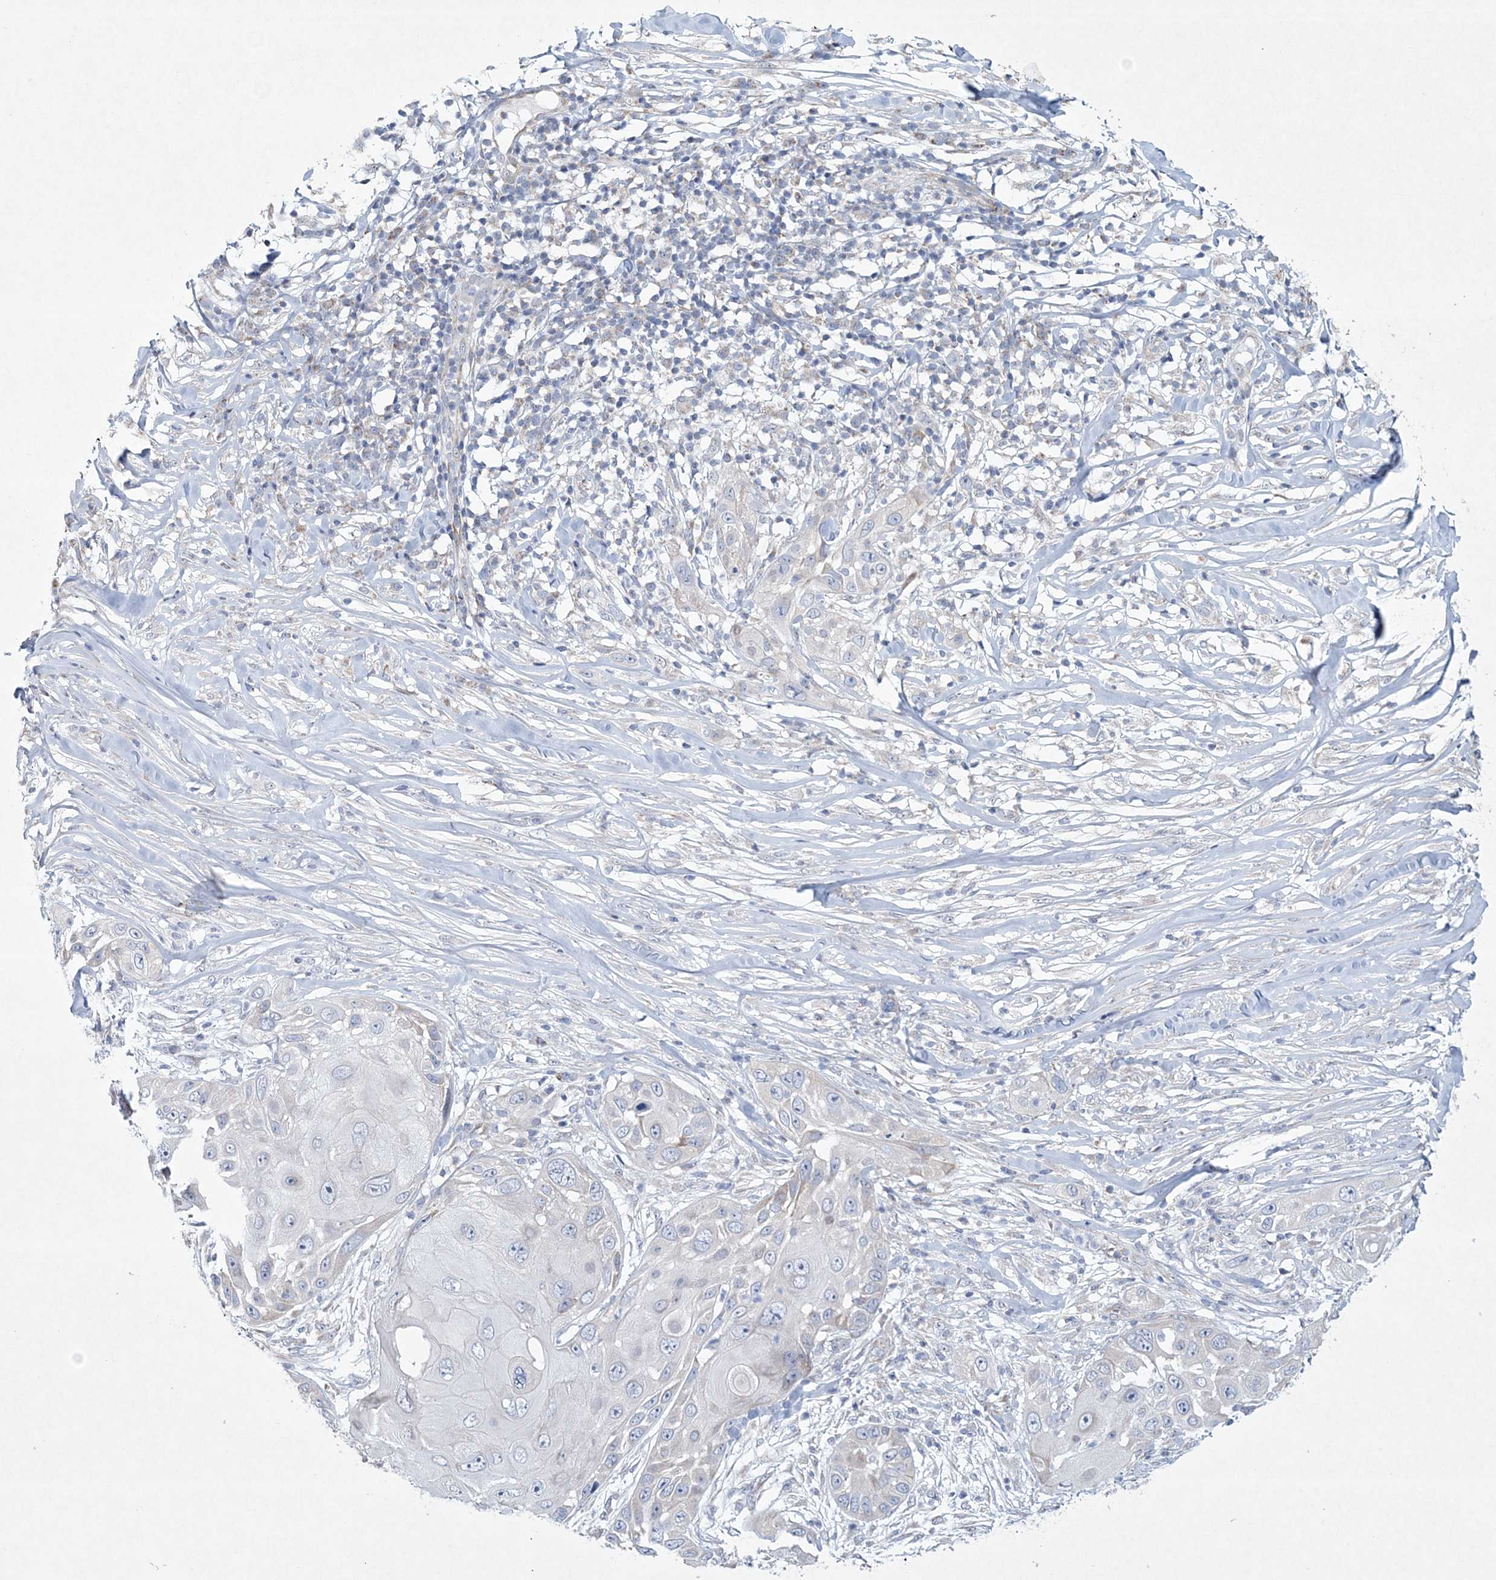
{"staining": {"intensity": "negative", "quantity": "none", "location": "none"}, "tissue": "skin cancer", "cell_type": "Tumor cells", "image_type": "cancer", "snomed": [{"axis": "morphology", "description": "Squamous cell carcinoma, NOS"}, {"axis": "topography", "description": "Skin"}], "caption": "Tumor cells show no significant protein expression in skin cancer.", "gene": "CES4A", "patient": {"sex": "female", "age": 44}}